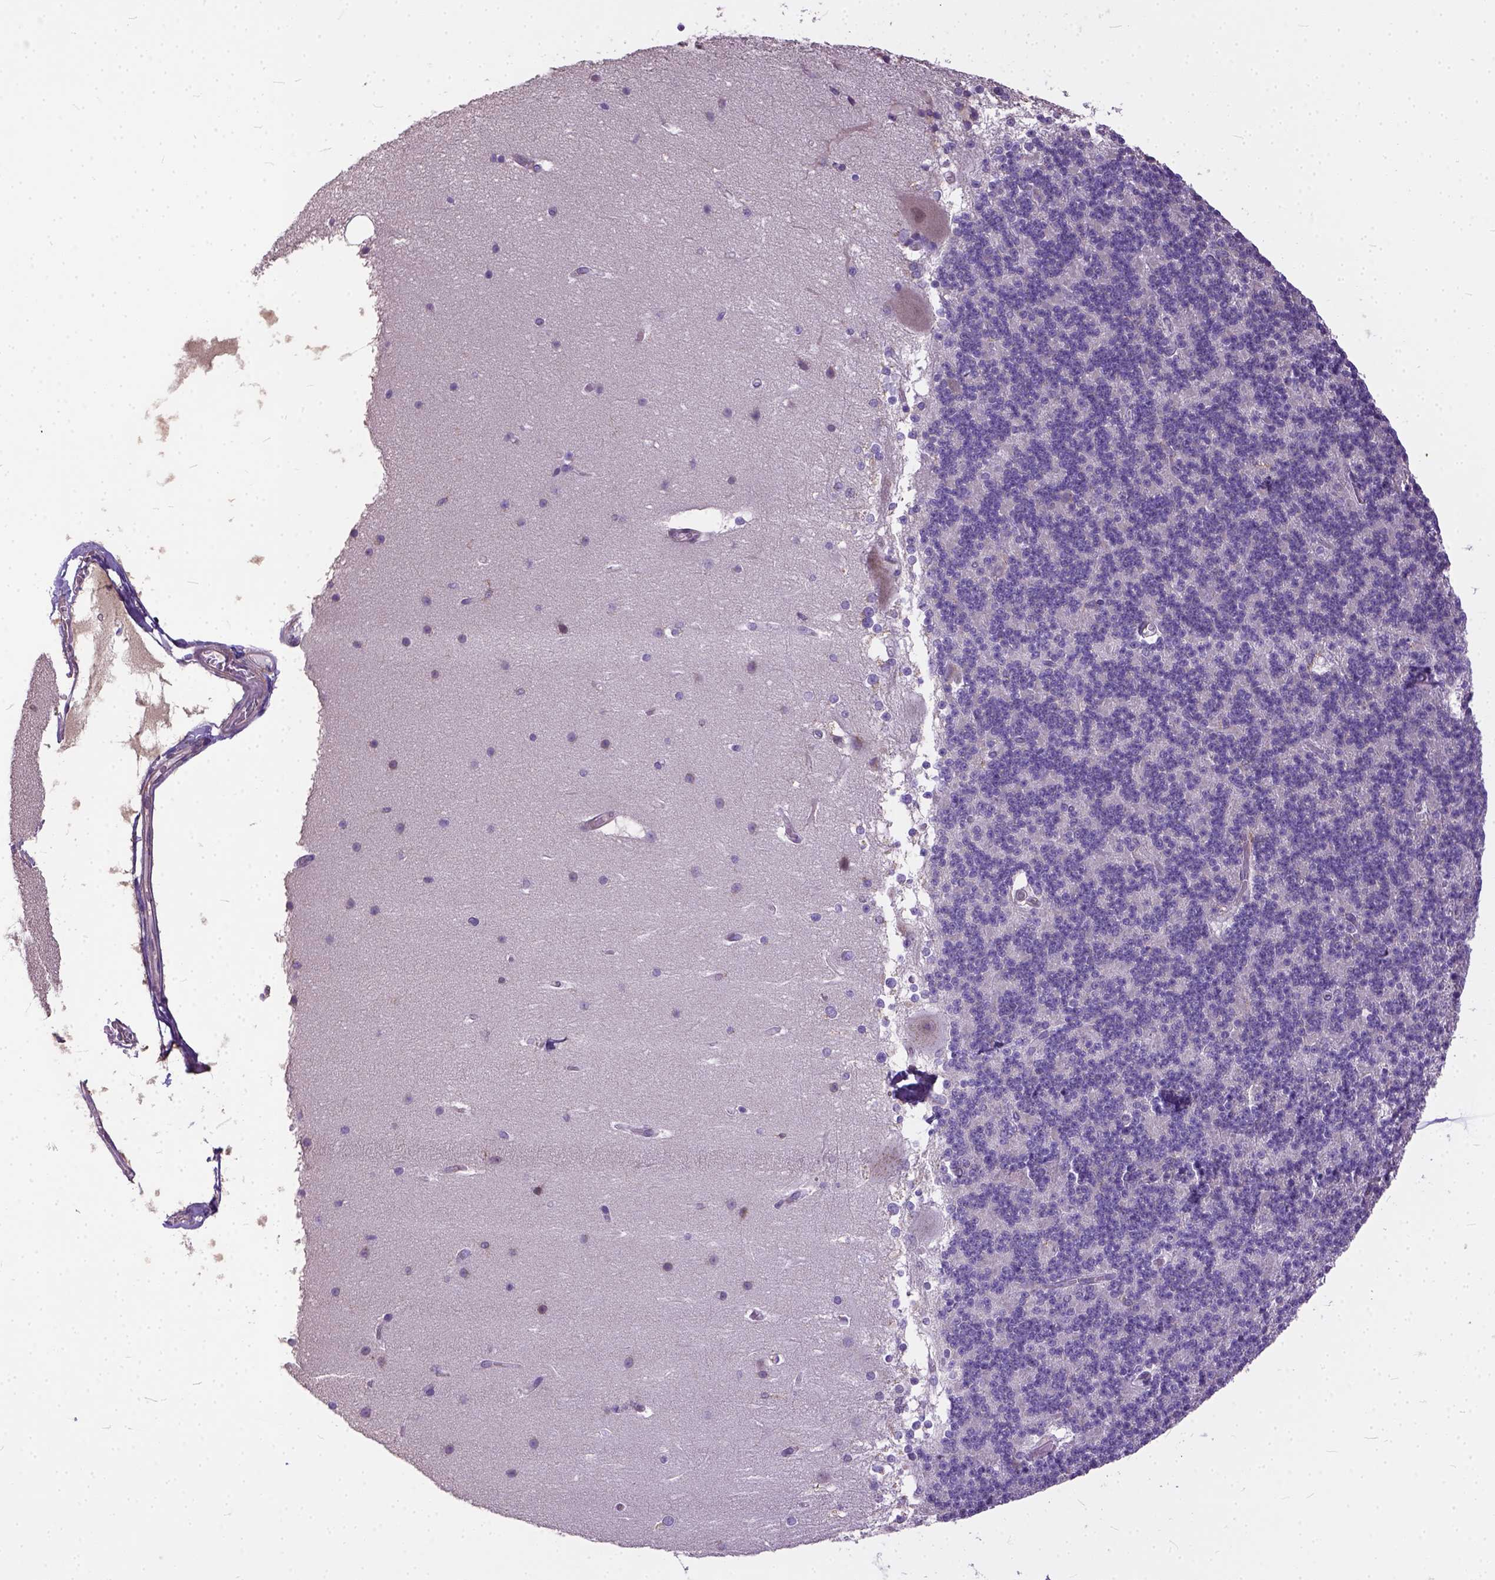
{"staining": {"intensity": "negative", "quantity": "none", "location": "none"}, "tissue": "cerebellum", "cell_type": "Cells in granular layer", "image_type": "normal", "snomed": [{"axis": "morphology", "description": "Normal tissue, NOS"}, {"axis": "topography", "description": "Cerebellum"}], "caption": "This image is of benign cerebellum stained with immunohistochemistry to label a protein in brown with the nuclei are counter-stained blue. There is no staining in cells in granular layer. The staining was performed using DAB (3,3'-diaminobenzidine) to visualize the protein expression in brown, while the nuclei were stained in blue with hematoxylin (Magnification: 20x).", "gene": "BANF2", "patient": {"sex": "female", "age": 19}}